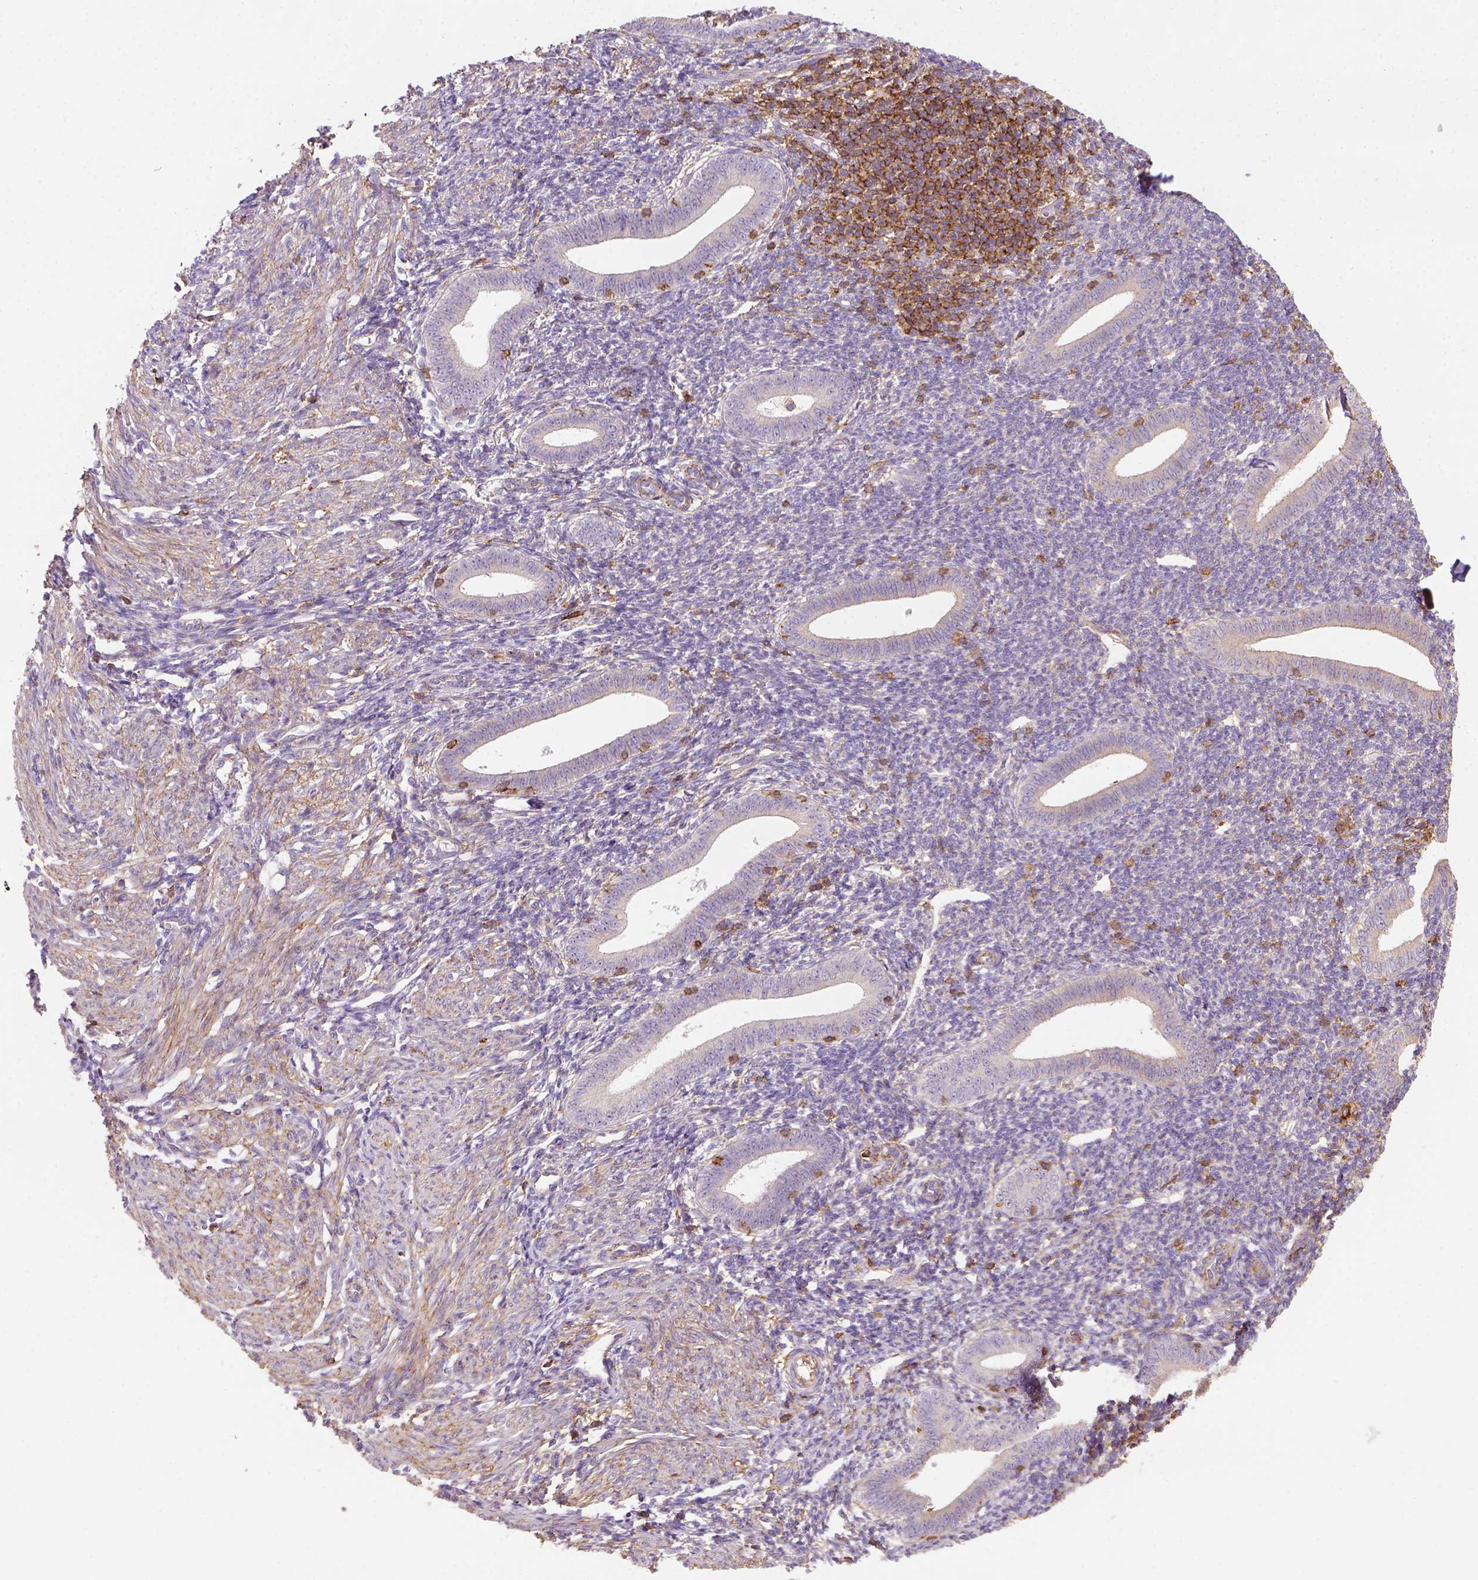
{"staining": {"intensity": "weak", "quantity": "25%-75%", "location": "cytoplasmic/membranous"}, "tissue": "endometrium", "cell_type": "Cells in endometrial stroma", "image_type": "normal", "snomed": [{"axis": "morphology", "description": "Normal tissue, NOS"}, {"axis": "topography", "description": "Endometrium"}], "caption": "This is a micrograph of immunohistochemistry (IHC) staining of normal endometrium, which shows weak staining in the cytoplasmic/membranous of cells in endometrial stroma.", "gene": "GPRC5D", "patient": {"sex": "female", "age": 25}}